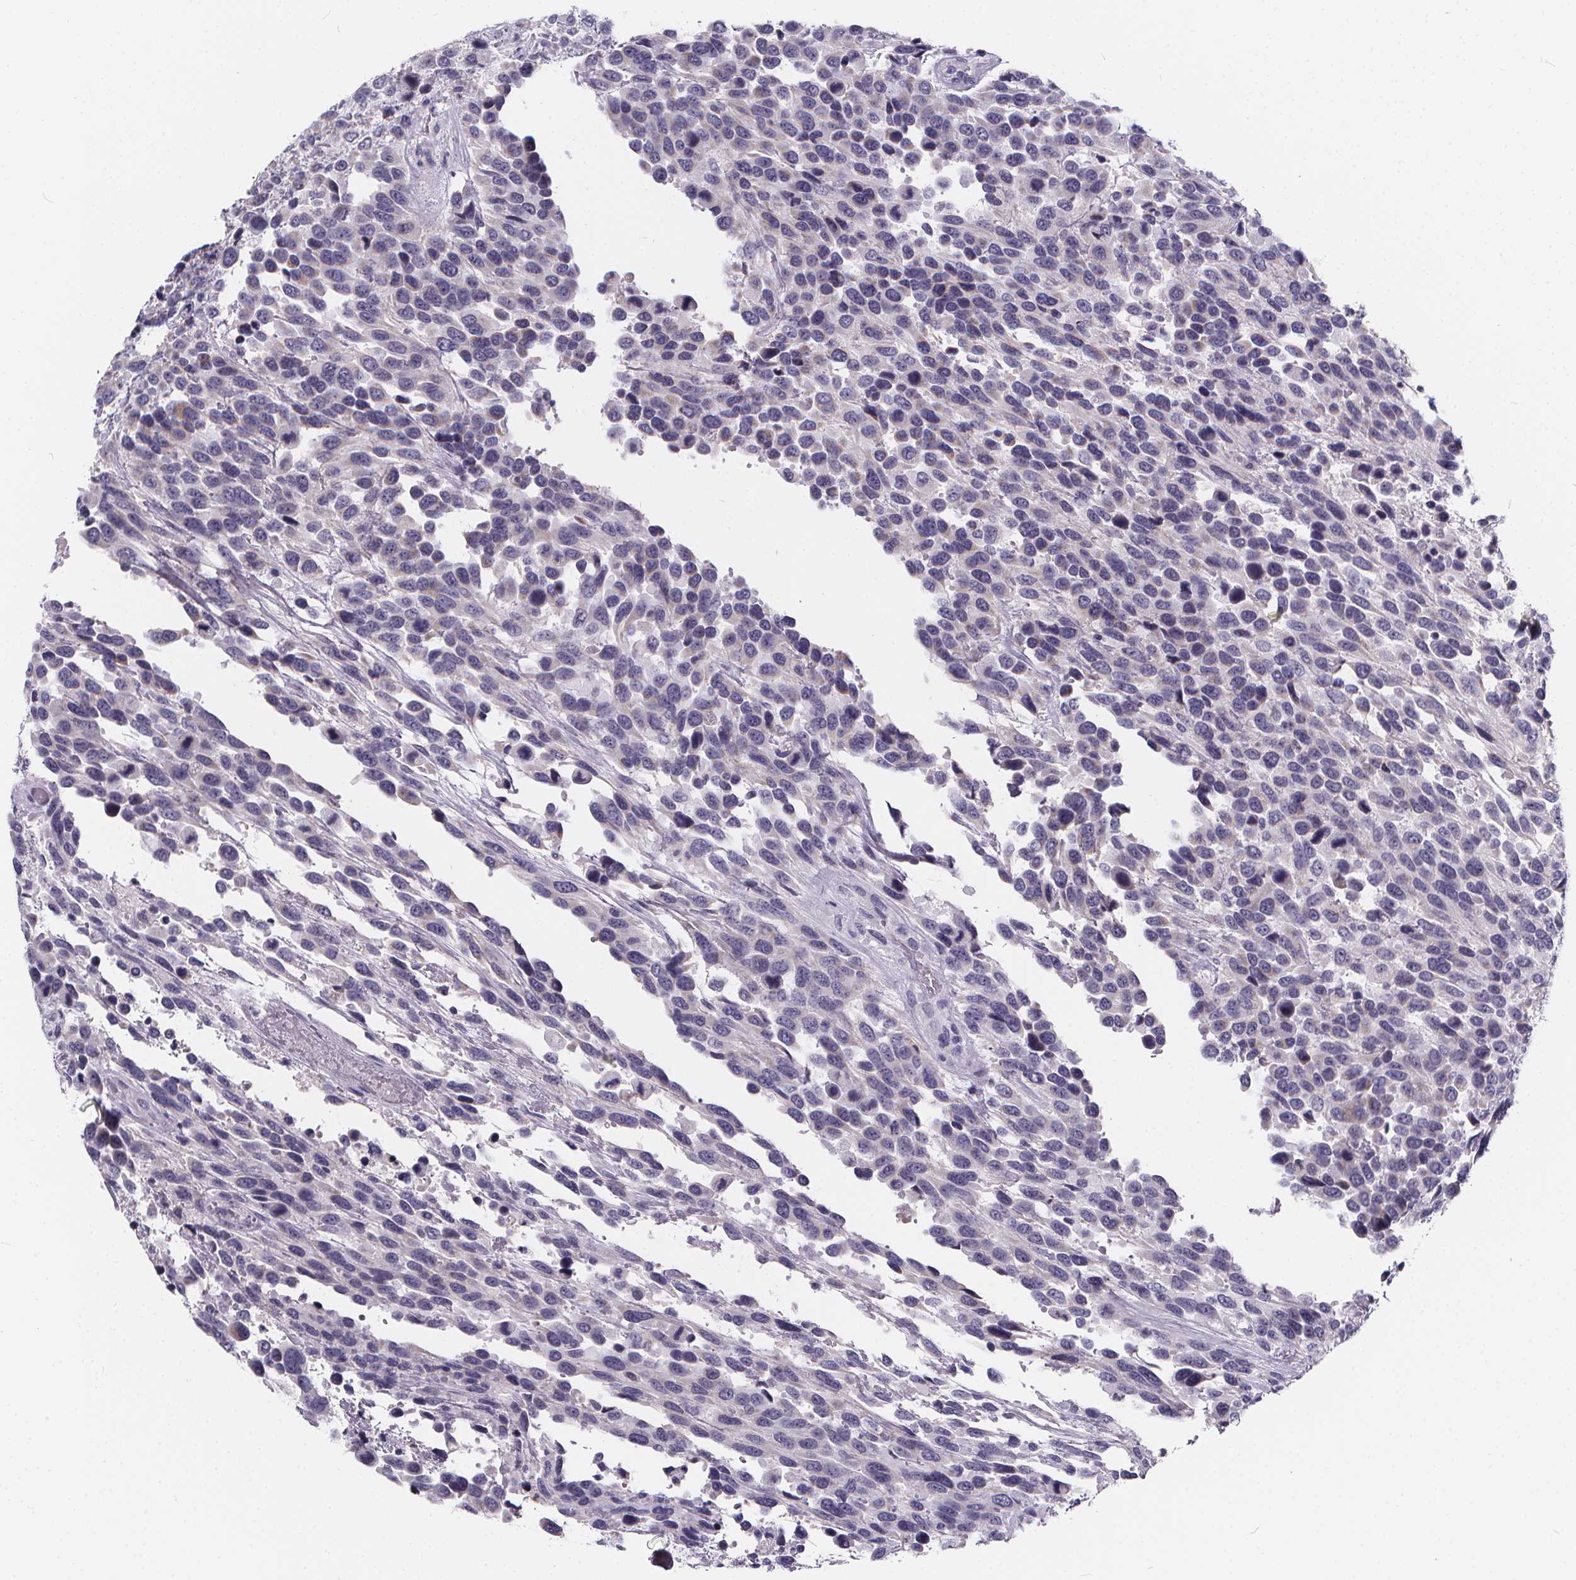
{"staining": {"intensity": "negative", "quantity": "none", "location": "none"}, "tissue": "urothelial cancer", "cell_type": "Tumor cells", "image_type": "cancer", "snomed": [{"axis": "morphology", "description": "Urothelial carcinoma, High grade"}, {"axis": "topography", "description": "Urinary bladder"}], "caption": "An immunohistochemistry (IHC) image of high-grade urothelial carcinoma is shown. There is no staining in tumor cells of high-grade urothelial carcinoma.", "gene": "SPEF2", "patient": {"sex": "female", "age": 70}}